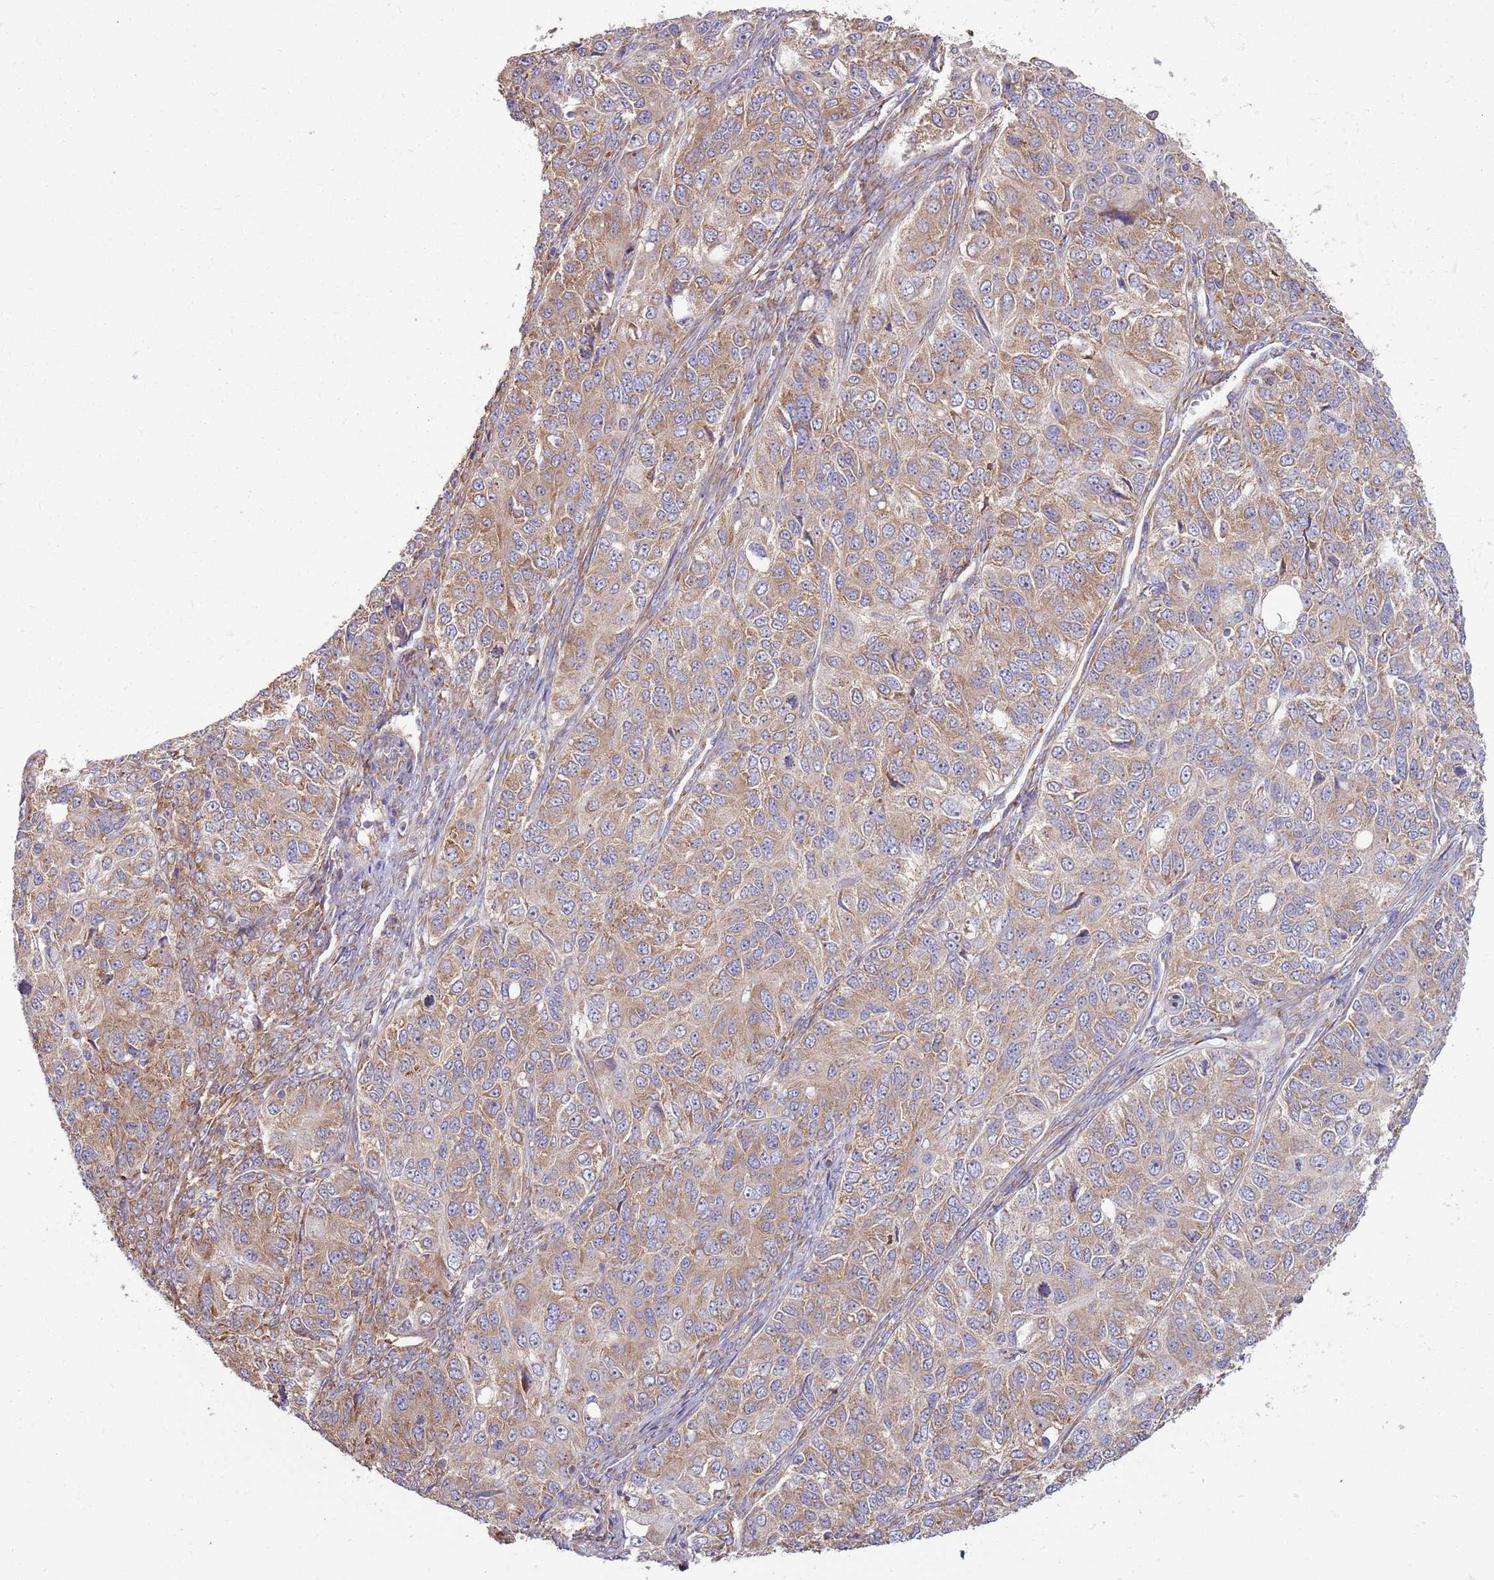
{"staining": {"intensity": "moderate", "quantity": ">75%", "location": "cytoplasmic/membranous,nuclear"}, "tissue": "ovarian cancer", "cell_type": "Tumor cells", "image_type": "cancer", "snomed": [{"axis": "morphology", "description": "Carcinoma, endometroid"}, {"axis": "topography", "description": "Ovary"}], "caption": "This photomicrograph demonstrates IHC staining of endometroid carcinoma (ovarian), with medium moderate cytoplasmic/membranous and nuclear expression in about >75% of tumor cells.", "gene": "RPL17-C18orf32", "patient": {"sex": "female", "age": 51}}